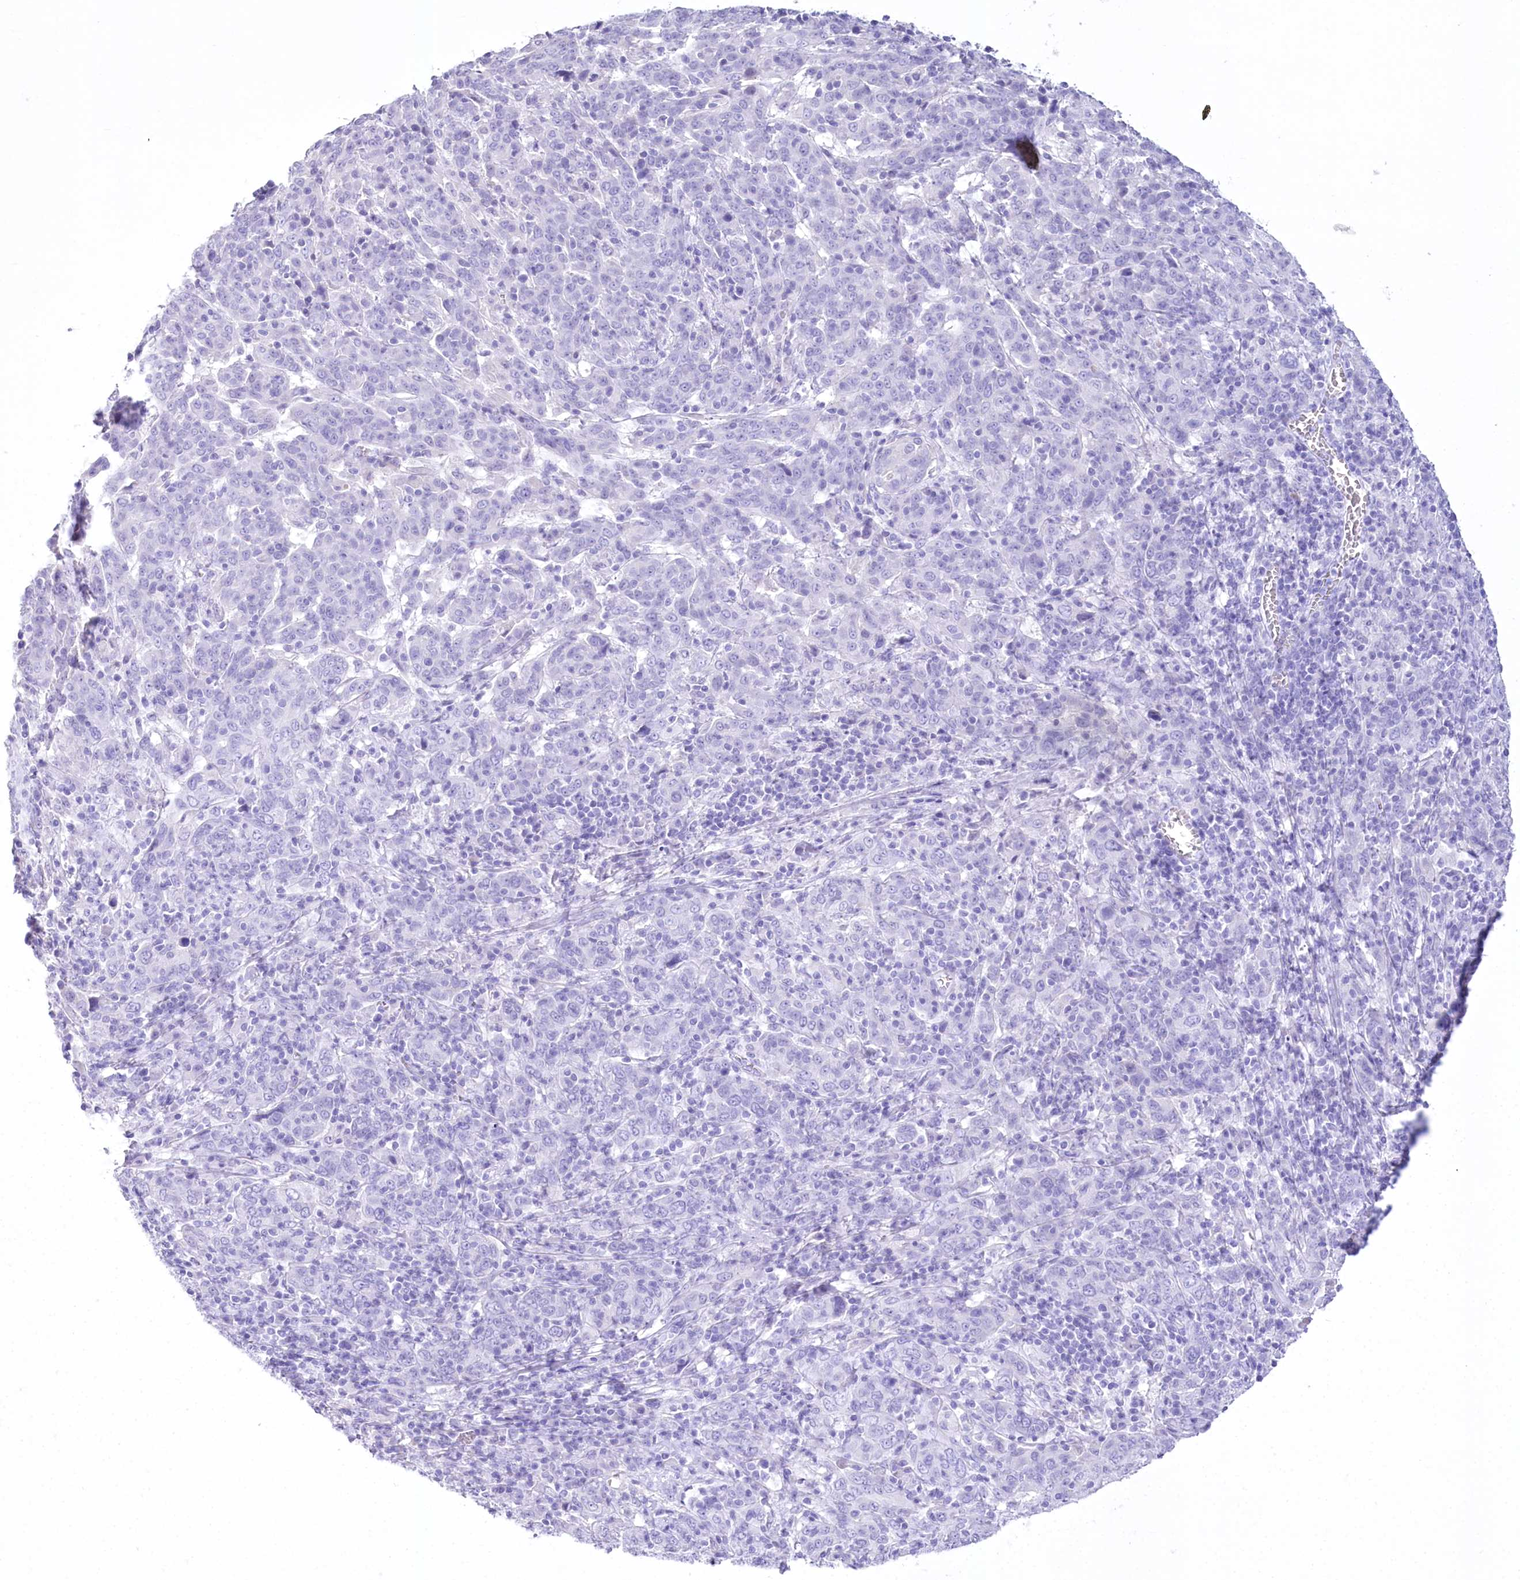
{"staining": {"intensity": "negative", "quantity": "none", "location": "none"}, "tissue": "cervical cancer", "cell_type": "Tumor cells", "image_type": "cancer", "snomed": [{"axis": "morphology", "description": "Squamous cell carcinoma, NOS"}, {"axis": "topography", "description": "Cervix"}], "caption": "Protein analysis of cervical cancer reveals no significant staining in tumor cells.", "gene": "PBLD", "patient": {"sex": "female", "age": 67}}